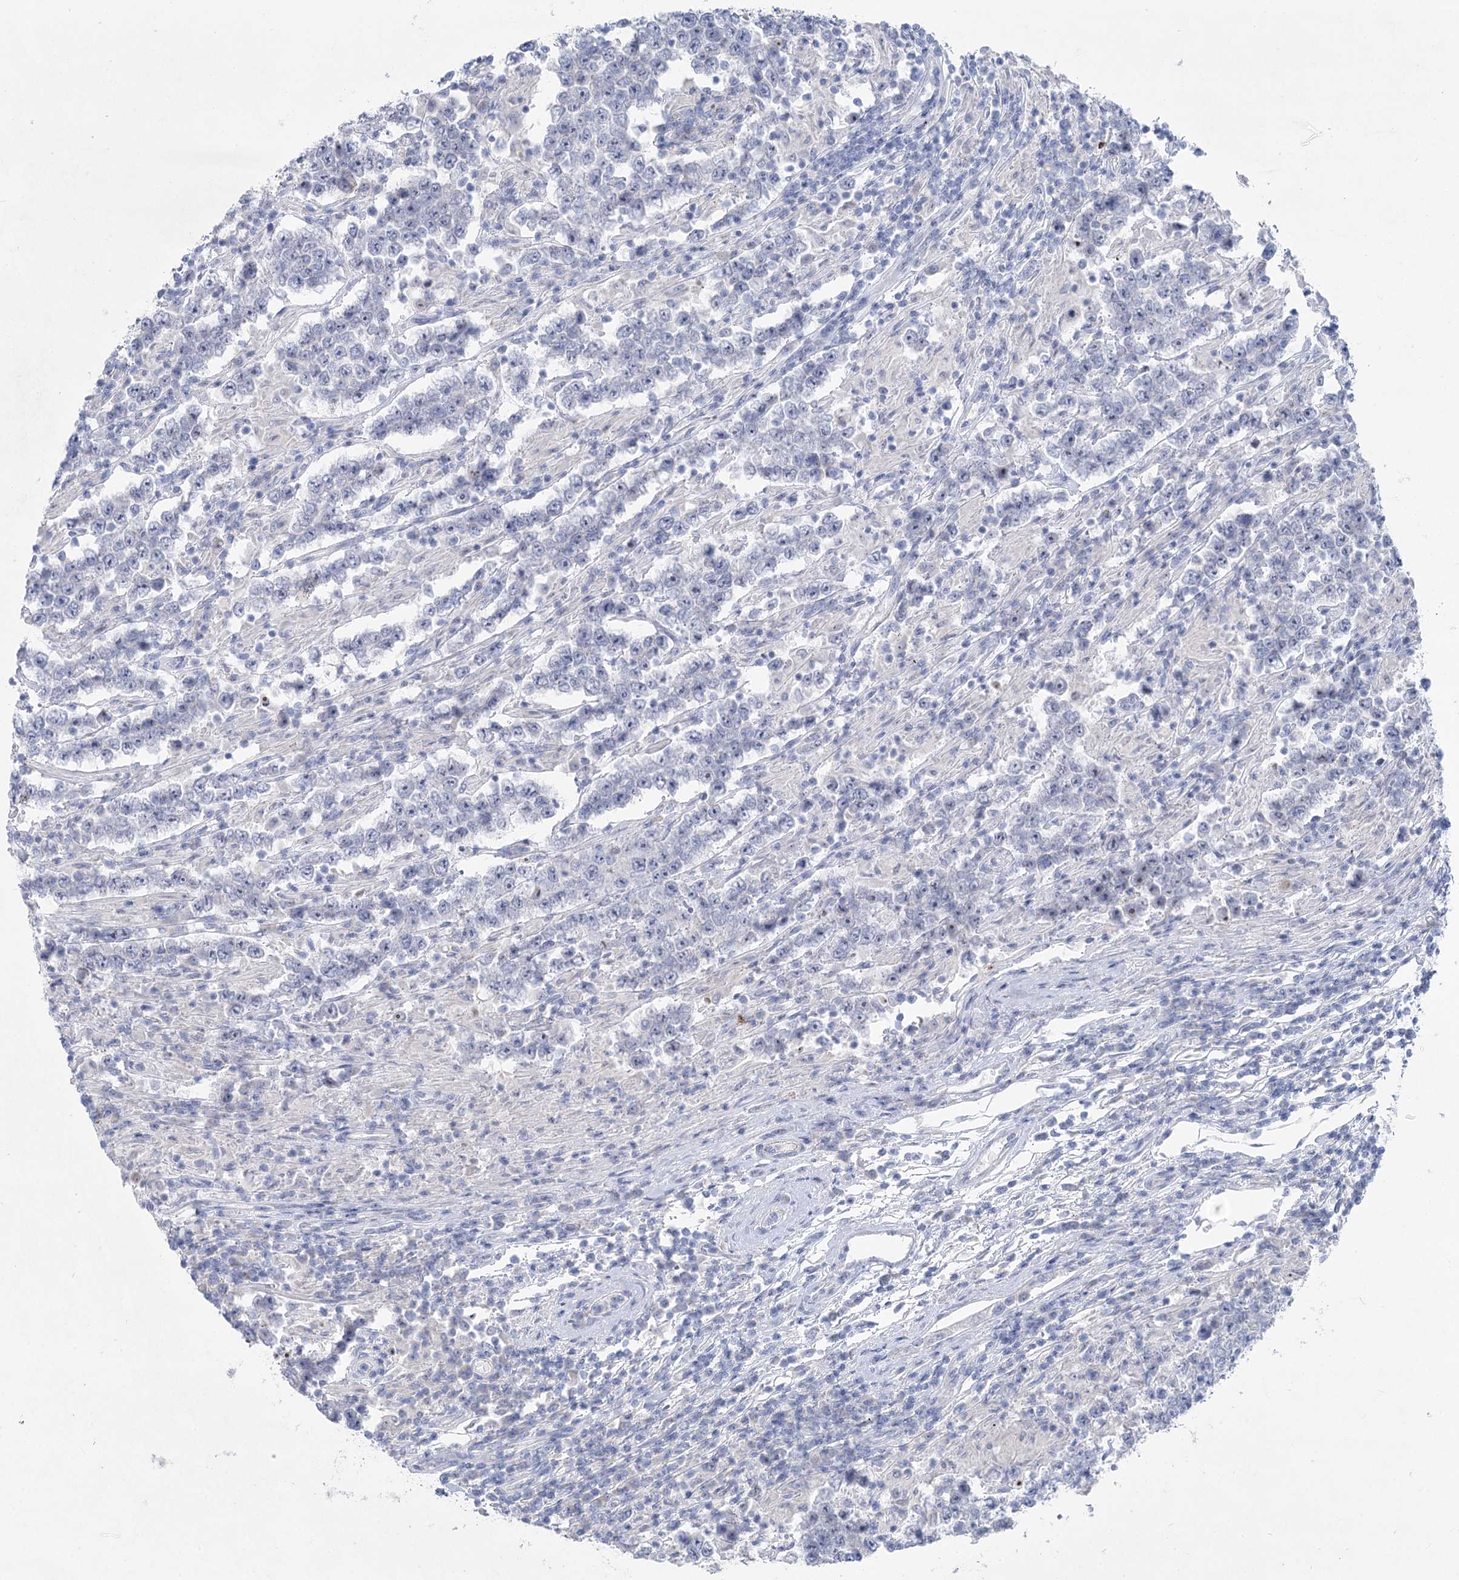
{"staining": {"intensity": "negative", "quantity": "none", "location": "none"}, "tissue": "testis cancer", "cell_type": "Tumor cells", "image_type": "cancer", "snomed": [{"axis": "morphology", "description": "Normal tissue, NOS"}, {"axis": "morphology", "description": "Urothelial carcinoma, High grade"}, {"axis": "morphology", "description": "Seminoma, NOS"}, {"axis": "morphology", "description": "Carcinoma, Embryonal, NOS"}, {"axis": "topography", "description": "Urinary bladder"}, {"axis": "topography", "description": "Testis"}], "caption": "Immunohistochemistry of embryonal carcinoma (testis) shows no expression in tumor cells.", "gene": "WDR74", "patient": {"sex": "male", "age": 41}}